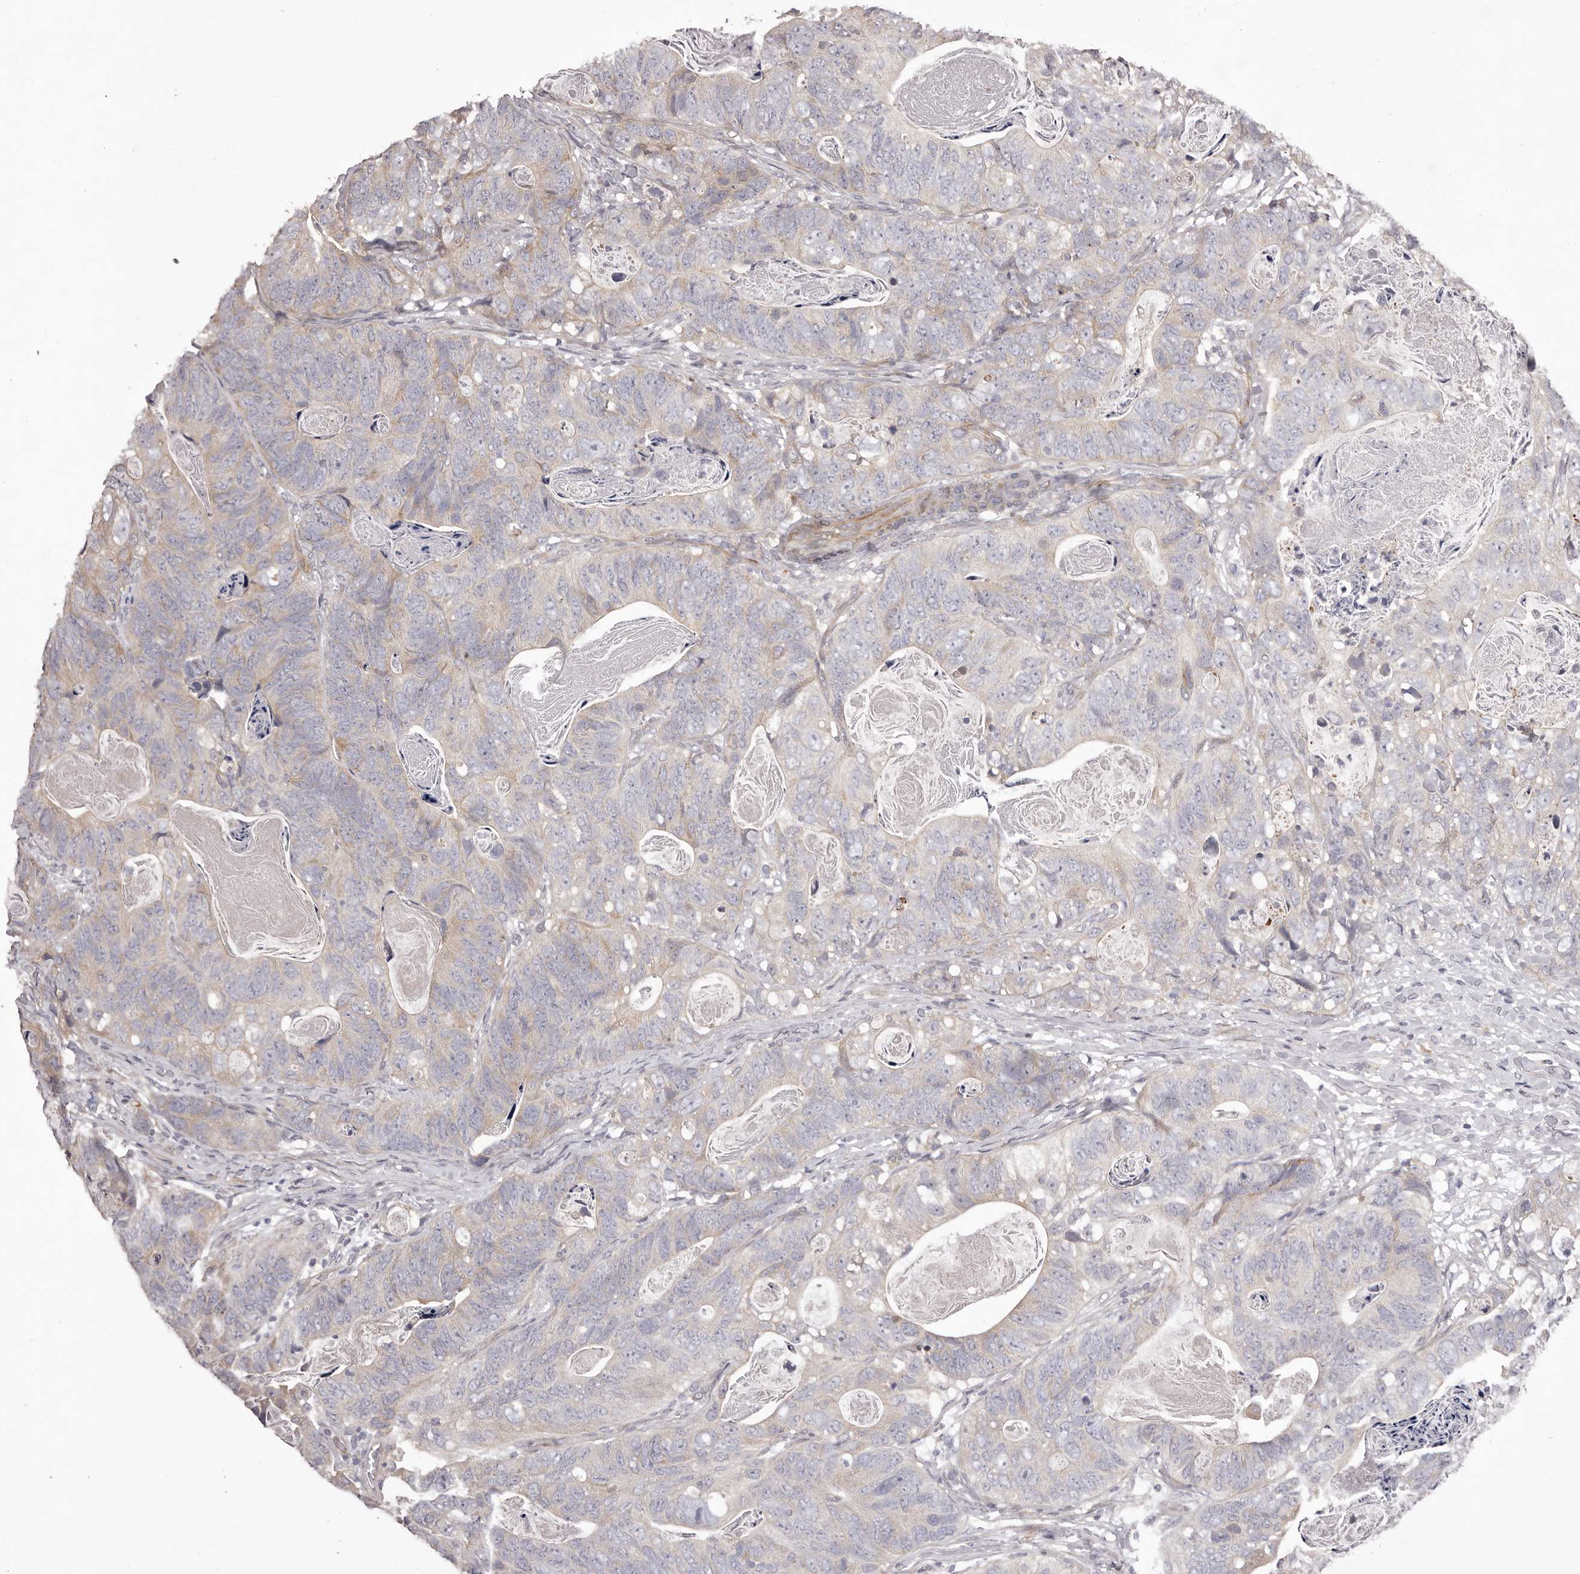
{"staining": {"intensity": "negative", "quantity": "none", "location": "none"}, "tissue": "stomach cancer", "cell_type": "Tumor cells", "image_type": "cancer", "snomed": [{"axis": "morphology", "description": "Normal tissue, NOS"}, {"axis": "morphology", "description": "Adenocarcinoma, NOS"}, {"axis": "topography", "description": "Stomach"}], "caption": "IHC image of neoplastic tissue: stomach cancer (adenocarcinoma) stained with DAB reveals no significant protein positivity in tumor cells.", "gene": "PNRC1", "patient": {"sex": "female", "age": 89}}